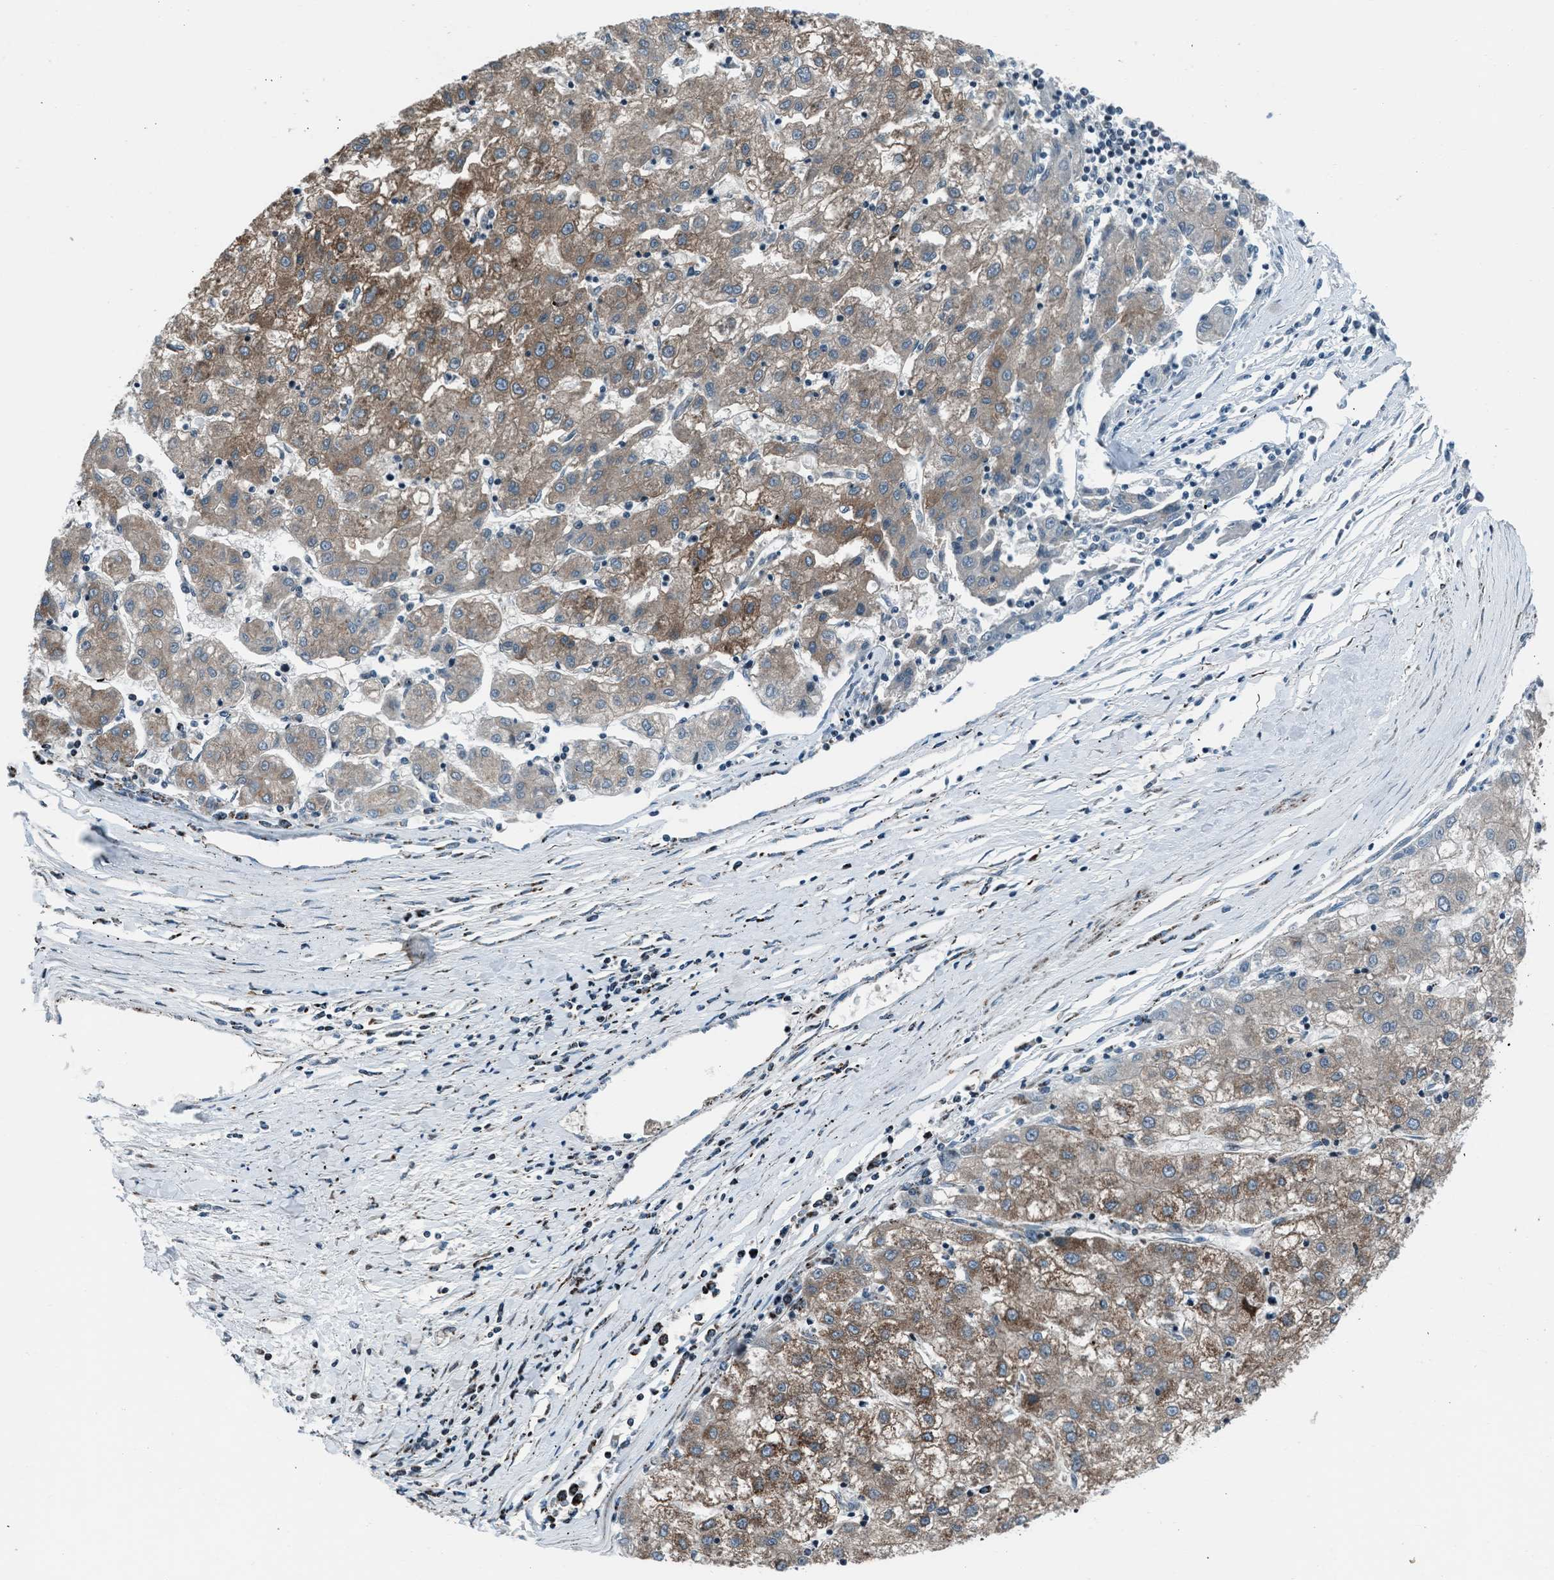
{"staining": {"intensity": "moderate", "quantity": ">75%", "location": "cytoplasmic/membranous"}, "tissue": "liver cancer", "cell_type": "Tumor cells", "image_type": "cancer", "snomed": [{"axis": "morphology", "description": "Carcinoma, Hepatocellular, NOS"}, {"axis": "topography", "description": "Liver"}], "caption": "Immunohistochemistry (IHC) (DAB (3,3'-diaminobenzidine)) staining of human hepatocellular carcinoma (liver) demonstrates moderate cytoplasmic/membranous protein positivity in approximately >75% of tumor cells. (Brightfield microscopy of DAB IHC at high magnification).", "gene": "MORC3", "patient": {"sex": "male", "age": 72}}